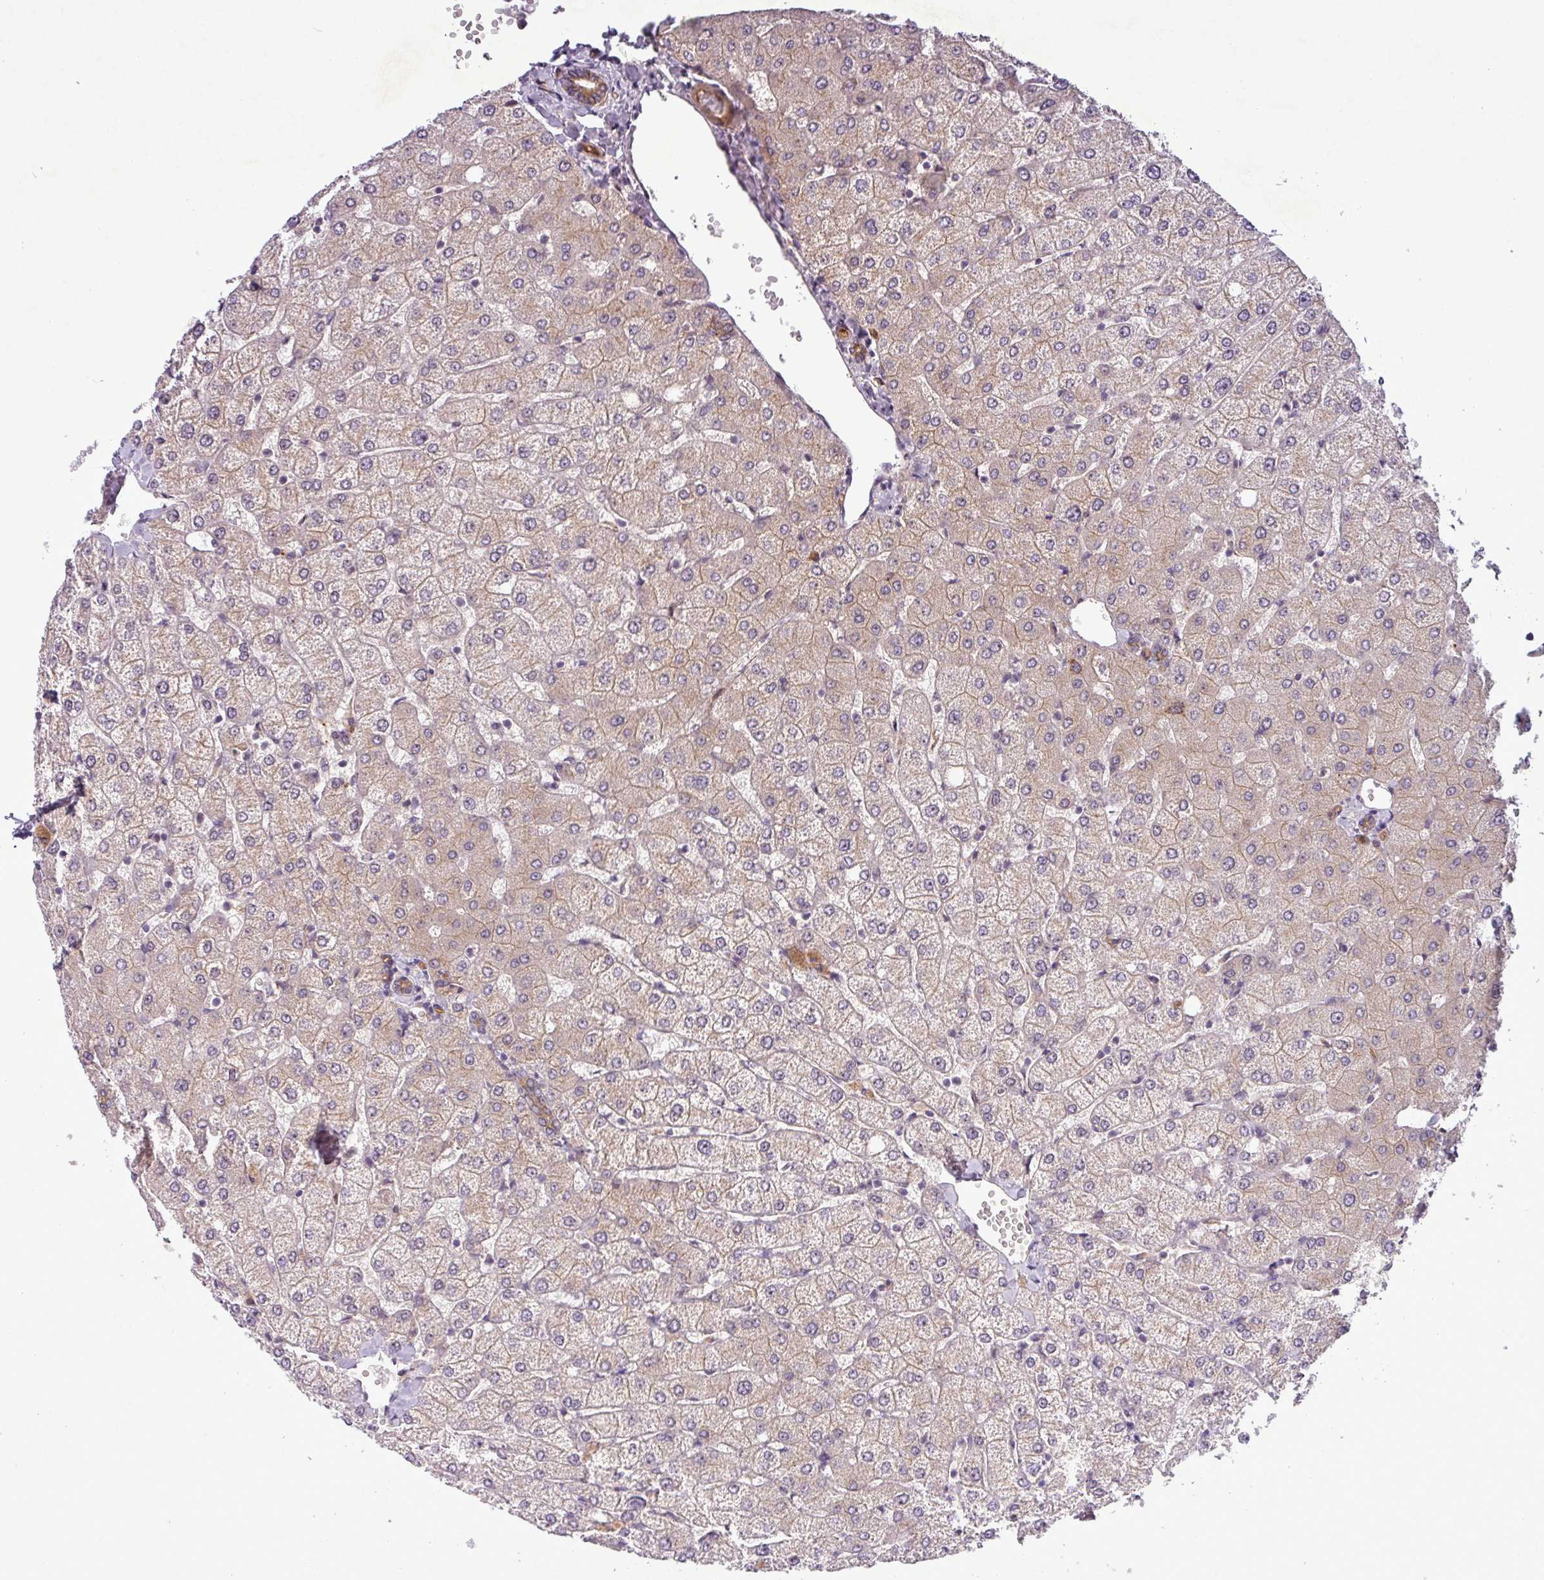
{"staining": {"intensity": "moderate", "quantity": ">75%", "location": "cytoplasmic/membranous"}, "tissue": "liver", "cell_type": "Cholangiocytes", "image_type": "normal", "snomed": [{"axis": "morphology", "description": "Normal tissue, NOS"}, {"axis": "topography", "description": "Liver"}], "caption": "Benign liver reveals moderate cytoplasmic/membranous staining in approximately >75% of cholangiocytes.", "gene": "PCDH1", "patient": {"sex": "female", "age": 54}}